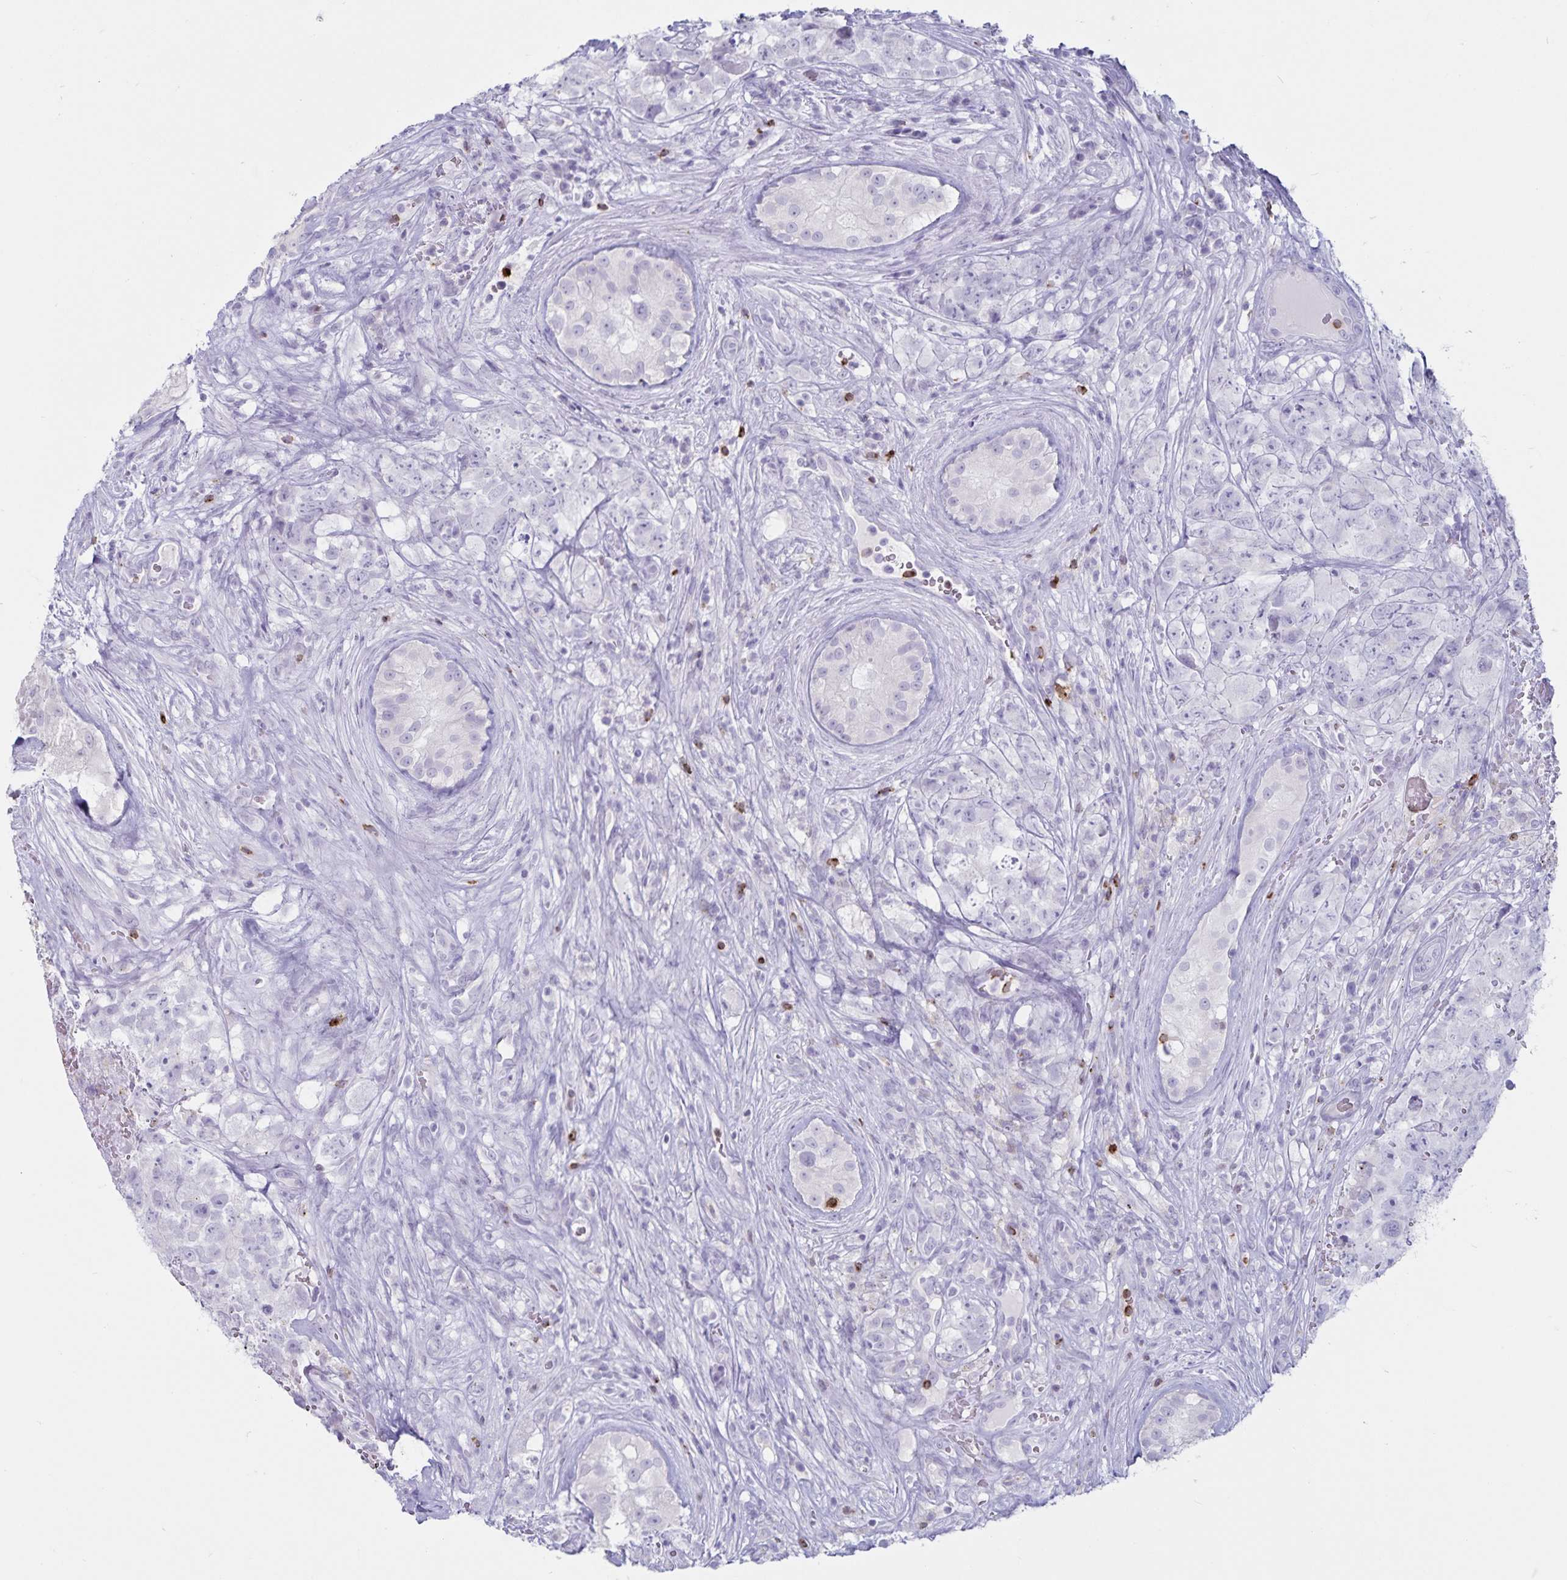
{"staining": {"intensity": "negative", "quantity": "none", "location": "none"}, "tissue": "testis cancer", "cell_type": "Tumor cells", "image_type": "cancer", "snomed": [{"axis": "morphology", "description": "Carcinoma, Embryonal, NOS"}, {"axis": "topography", "description": "Testis"}], "caption": "DAB immunohistochemical staining of human testis cancer displays no significant expression in tumor cells.", "gene": "GNLY", "patient": {"sex": "male", "age": 18}}